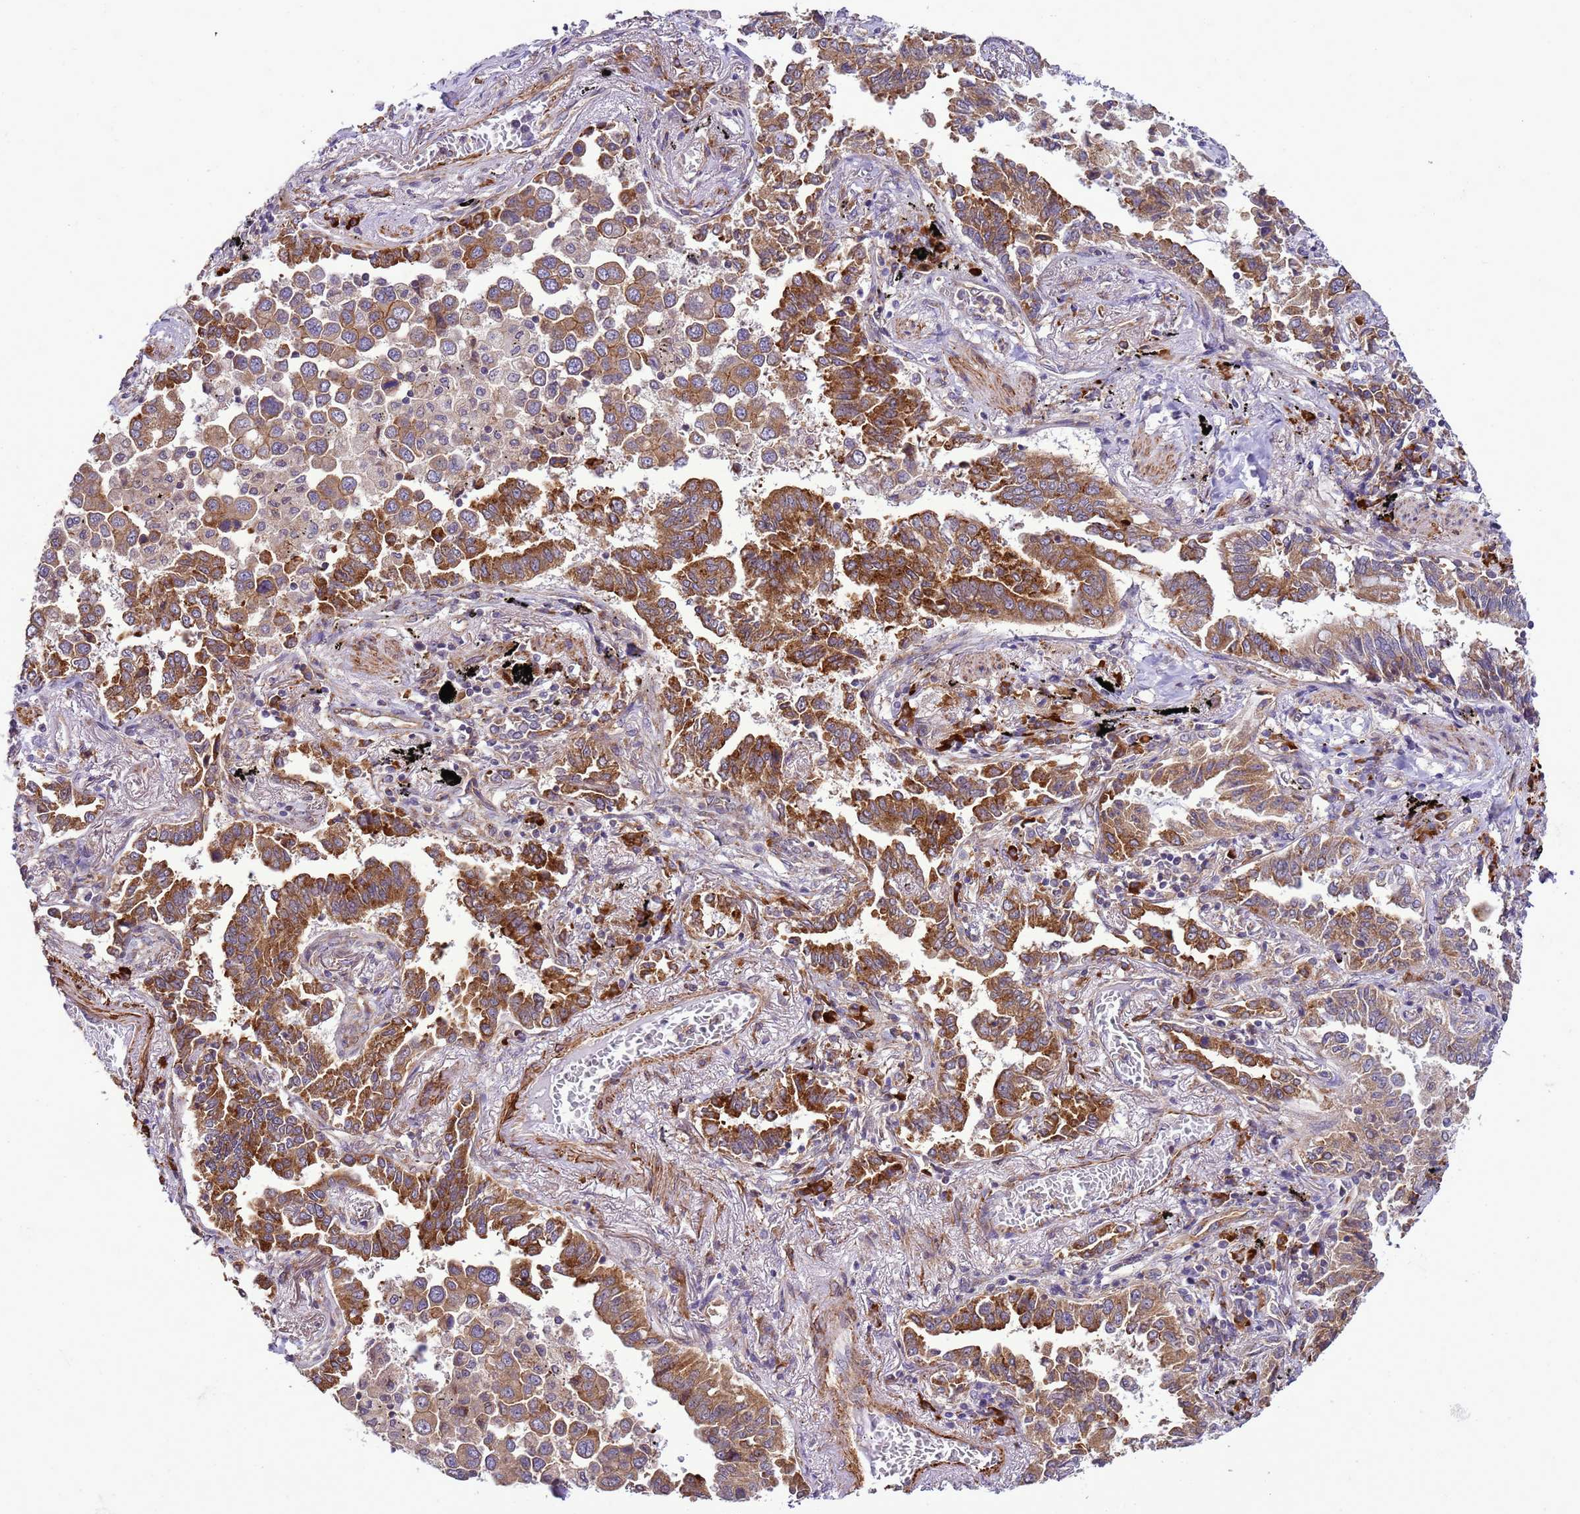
{"staining": {"intensity": "strong", "quantity": ">75%", "location": "cytoplasmic/membranous"}, "tissue": "lung cancer", "cell_type": "Tumor cells", "image_type": "cancer", "snomed": [{"axis": "morphology", "description": "Adenocarcinoma, NOS"}, {"axis": "topography", "description": "Lung"}], "caption": "Lung cancer (adenocarcinoma) stained with DAB (3,3'-diaminobenzidine) immunohistochemistry (IHC) exhibits high levels of strong cytoplasmic/membranous expression in about >75% of tumor cells. The protein is shown in brown color, while the nuclei are stained blue.", "gene": "GEN1", "patient": {"sex": "male", "age": 67}}